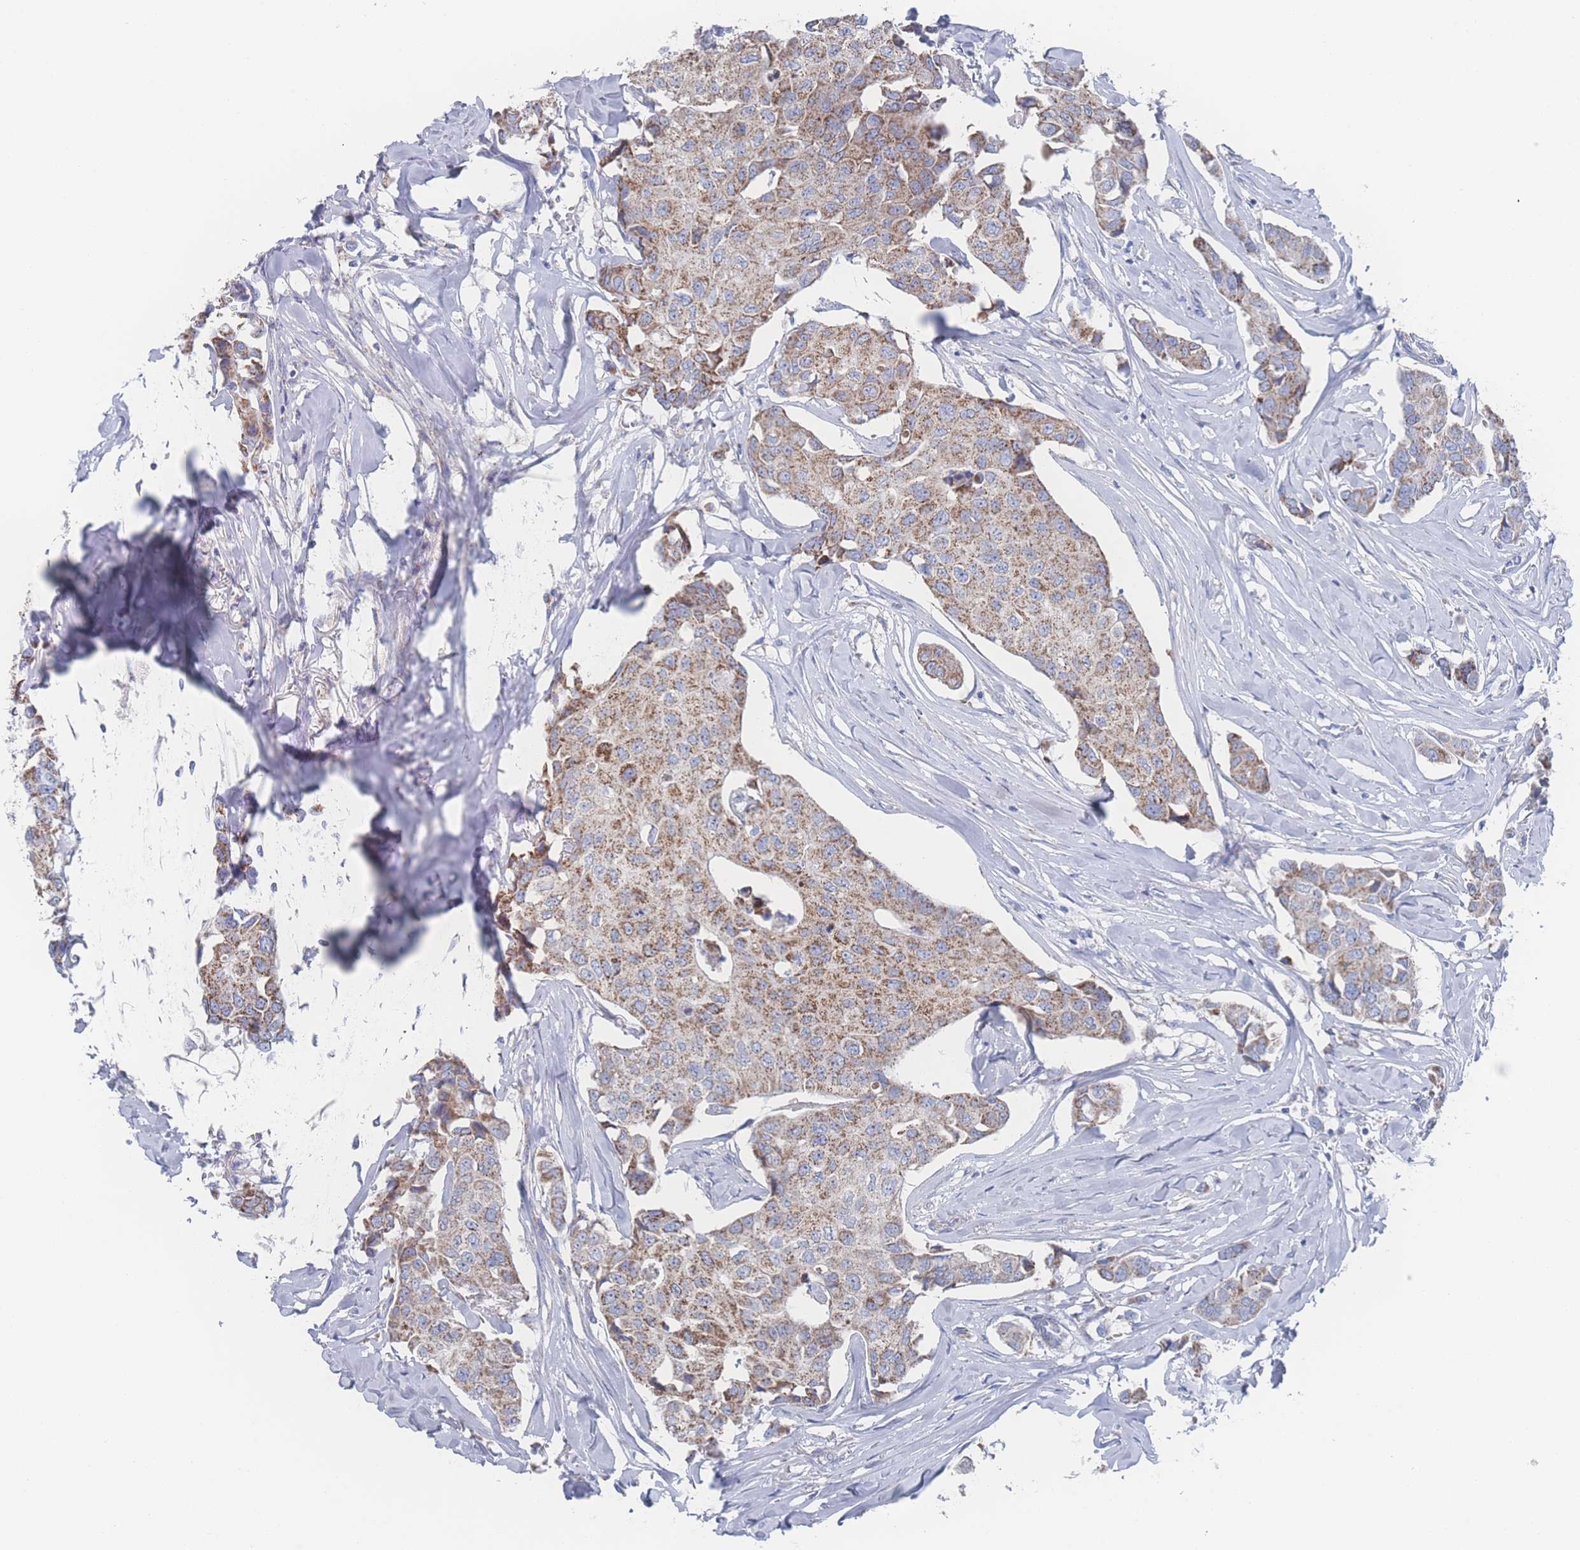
{"staining": {"intensity": "moderate", "quantity": ">75%", "location": "cytoplasmic/membranous"}, "tissue": "breast cancer", "cell_type": "Tumor cells", "image_type": "cancer", "snomed": [{"axis": "morphology", "description": "Duct carcinoma"}, {"axis": "topography", "description": "Breast"}], "caption": "Human breast invasive ductal carcinoma stained for a protein (brown) demonstrates moderate cytoplasmic/membranous positive positivity in about >75% of tumor cells.", "gene": "SNPH", "patient": {"sex": "female", "age": 80}}